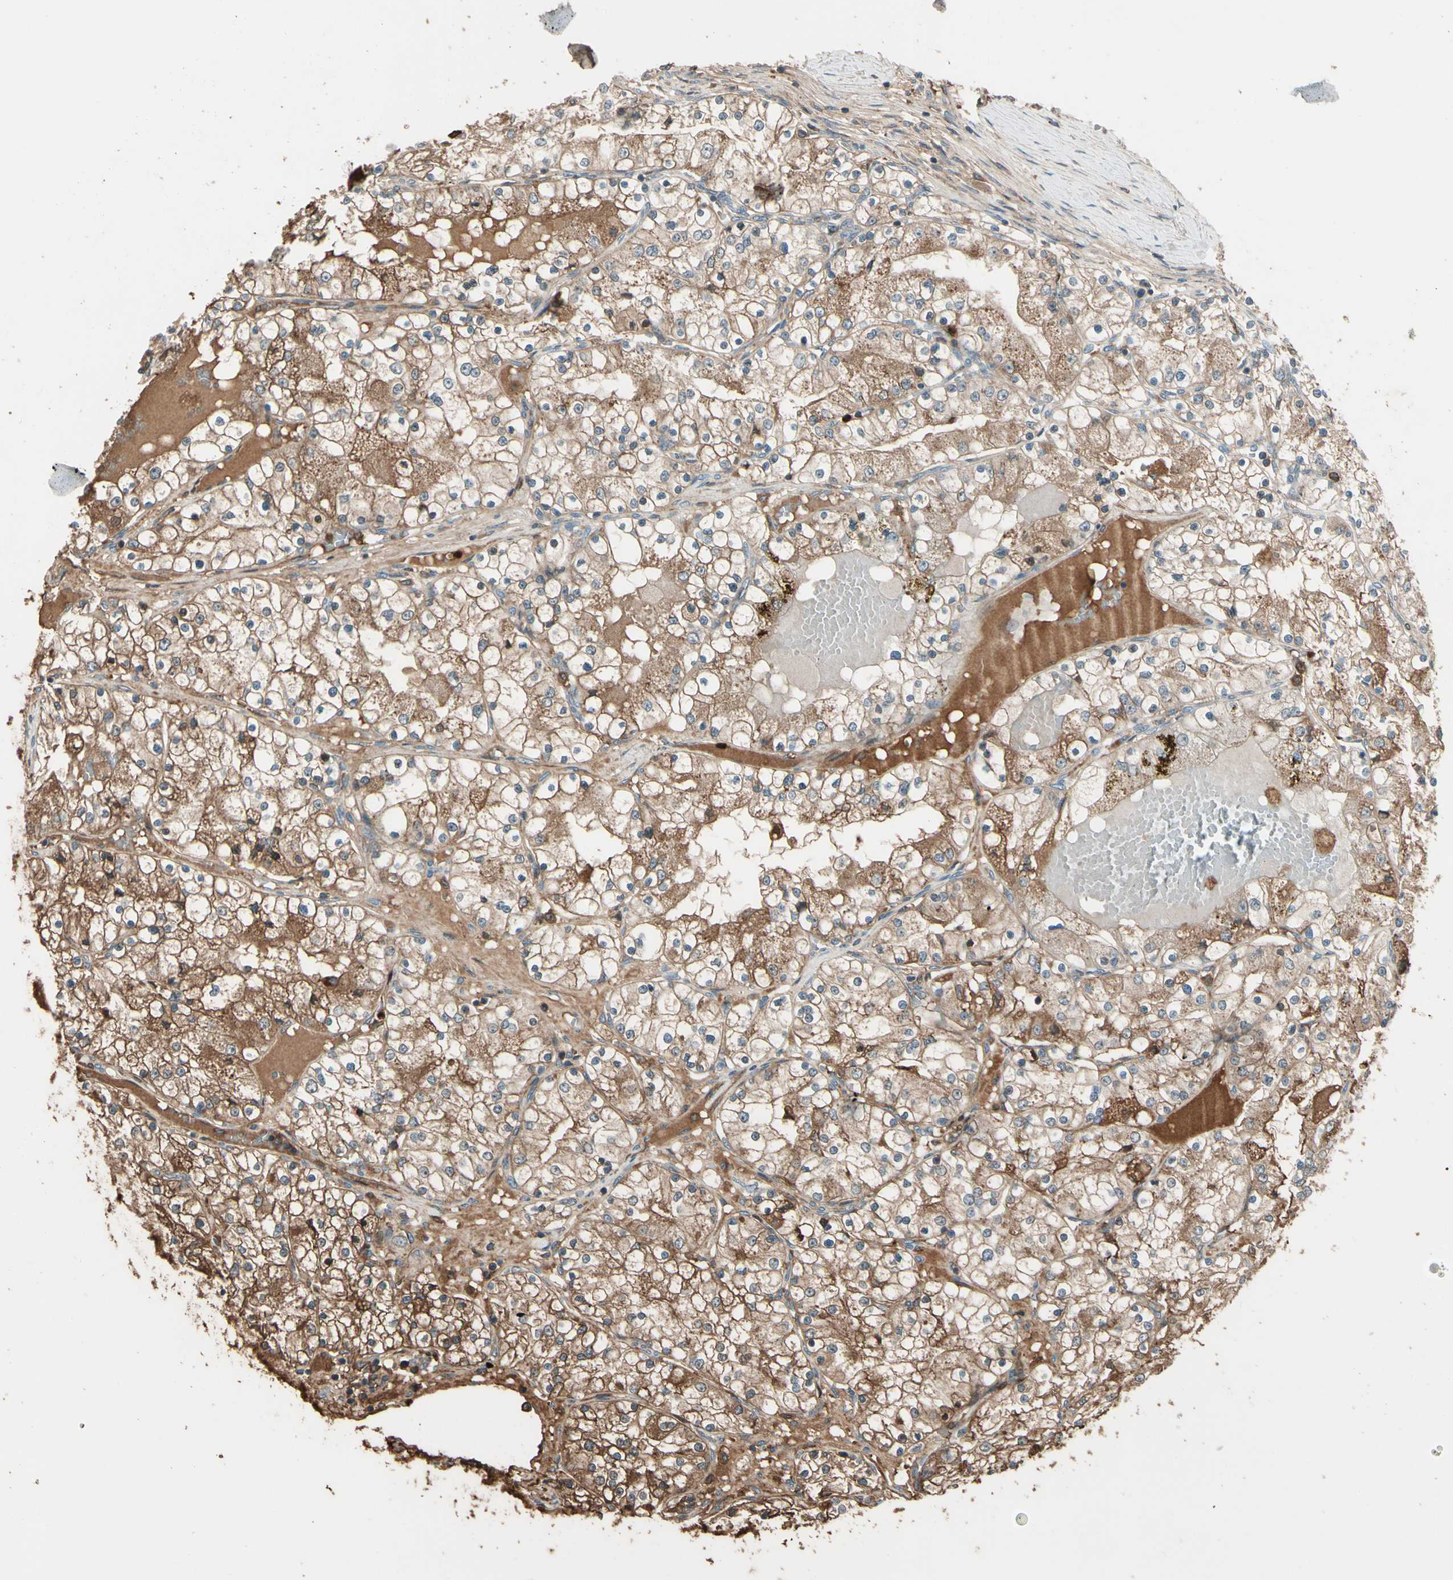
{"staining": {"intensity": "moderate", "quantity": ">75%", "location": "cytoplasmic/membranous"}, "tissue": "renal cancer", "cell_type": "Tumor cells", "image_type": "cancer", "snomed": [{"axis": "morphology", "description": "Adenocarcinoma, NOS"}, {"axis": "topography", "description": "Kidney"}], "caption": "Protein staining shows moderate cytoplasmic/membranous positivity in about >75% of tumor cells in renal cancer (adenocarcinoma).", "gene": "STX11", "patient": {"sex": "male", "age": 68}}